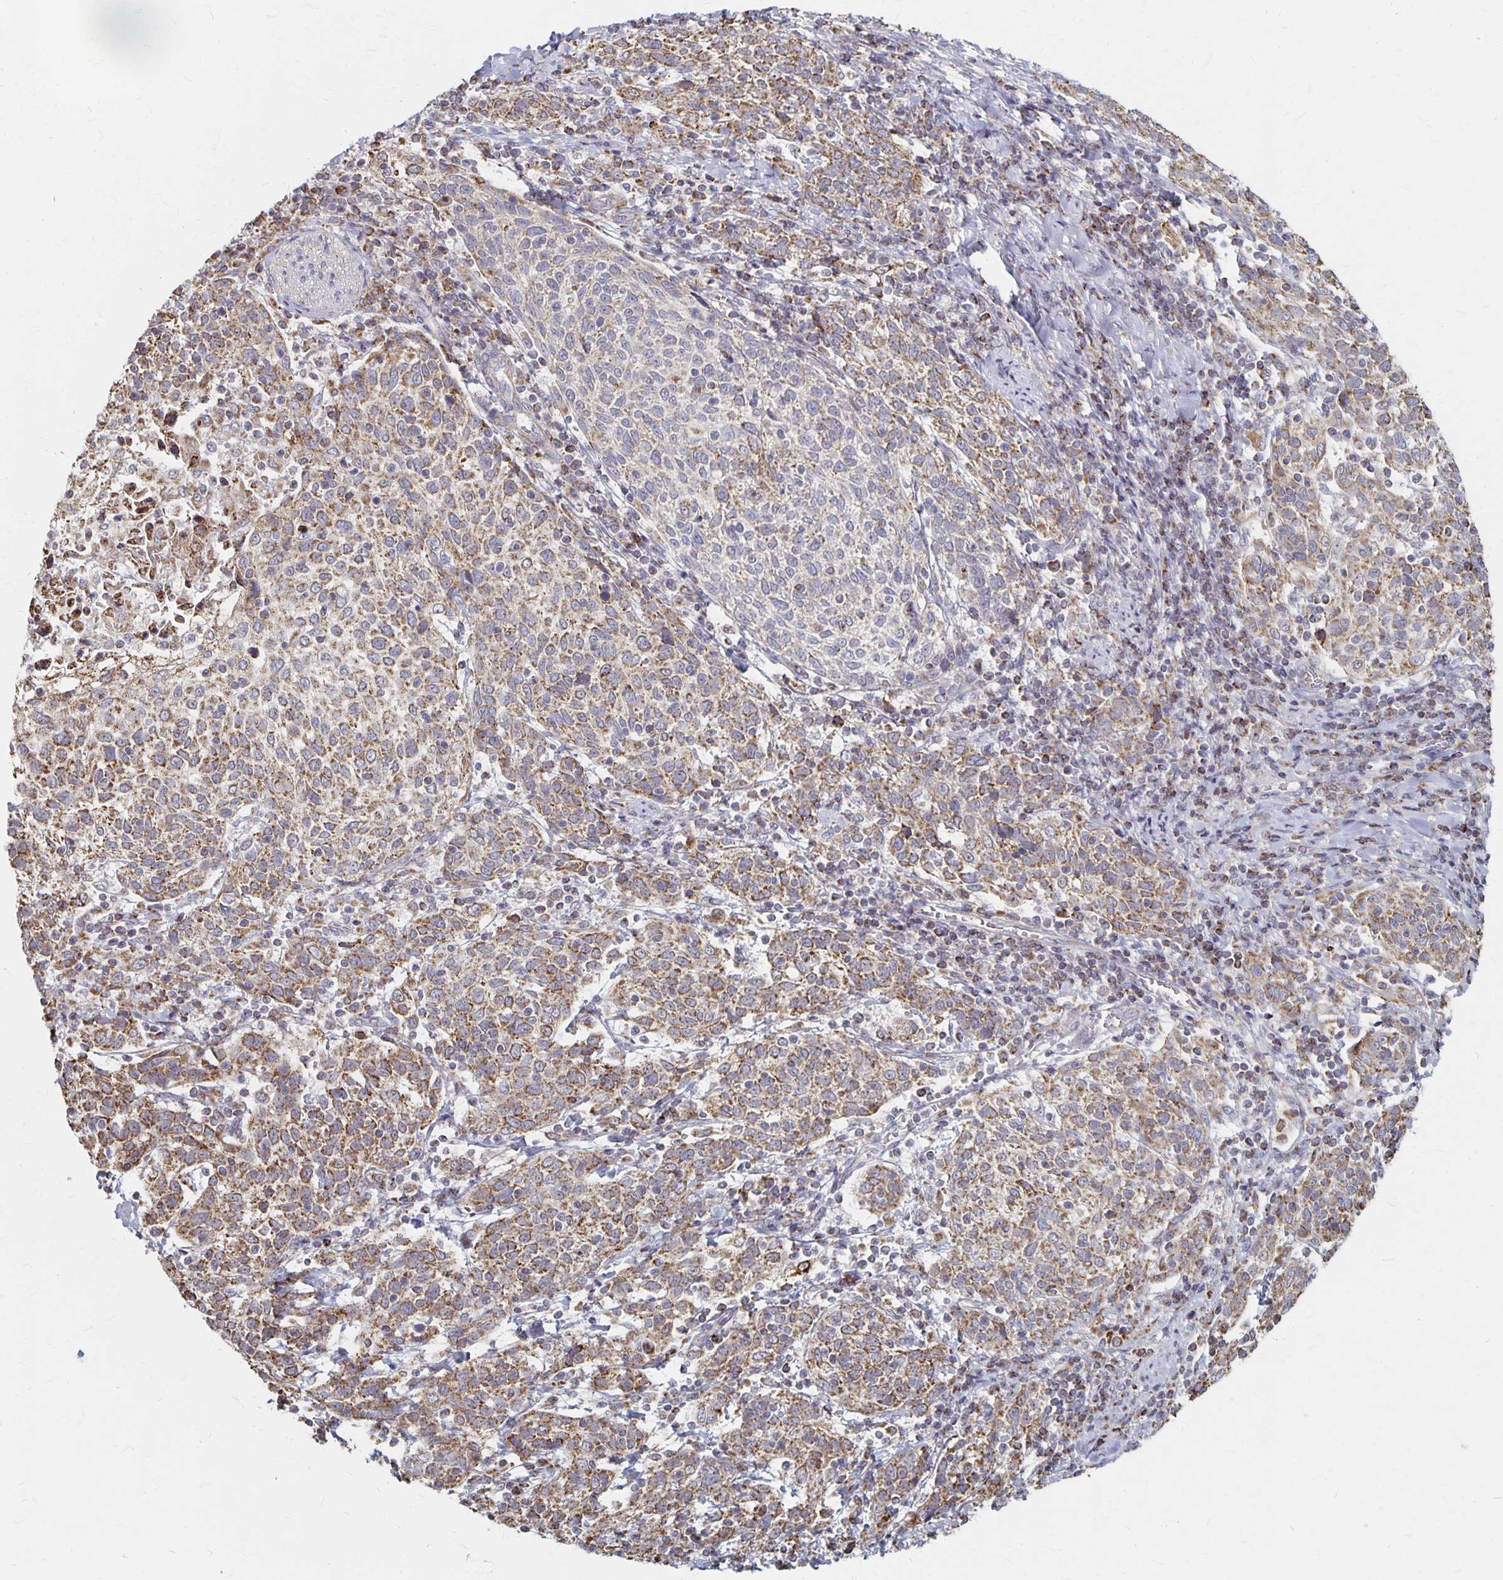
{"staining": {"intensity": "moderate", "quantity": ">75%", "location": "cytoplasmic/membranous"}, "tissue": "cervical cancer", "cell_type": "Tumor cells", "image_type": "cancer", "snomed": [{"axis": "morphology", "description": "Squamous cell carcinoma, NOS"}, {"axis": "topography", "description": "Cervix"}], "caption": "High-power microscopy captured an immunohistochemistry photomicrograph of cervical cancer, revealing moderate cytoplasmic/membranous positivity in approximately >75% of tumor cells.", "gene": "DYRK4", "patient": {"sex": "female", "age": 61}}